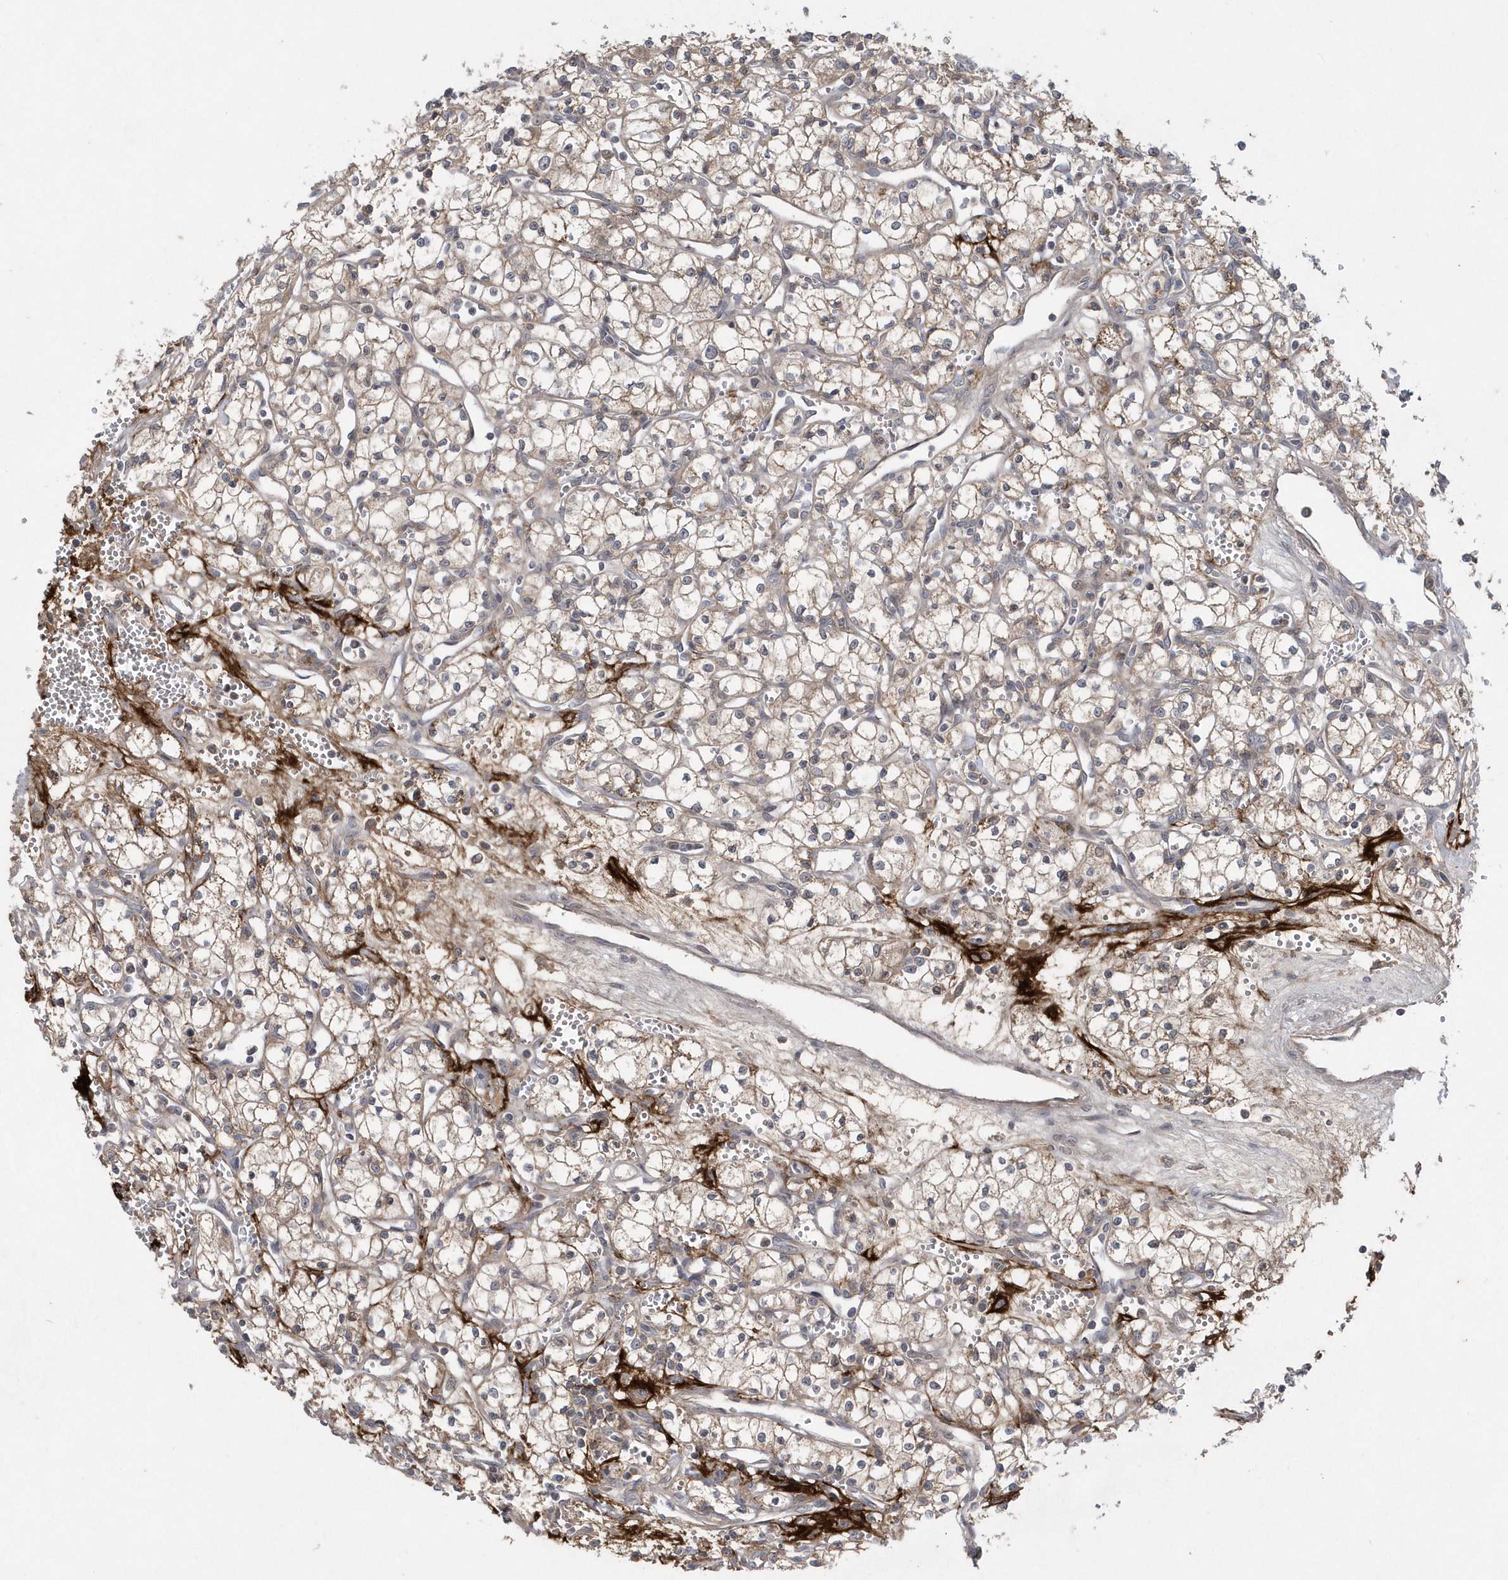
{"staining": {"intensity": "weak", "quantity": ">75%", "location": "cytoplasmic/membranous"}, "tissue": "renal cancer", "cell_type": "Tumor cells", "image_type": "cancer", "snomed": [{"axis": "morphology", "description": "Adenocarcinoma, NOS"}, {"axis": "topography", "description": "Kidney"}], "caption": "The immunohistochemical stain shows weak cytoplasmic/membranous expression in tumor cells of renal cancer tissue.", "gene": "HMGCS1", "patient": {"sex": "male", "age": 59}}